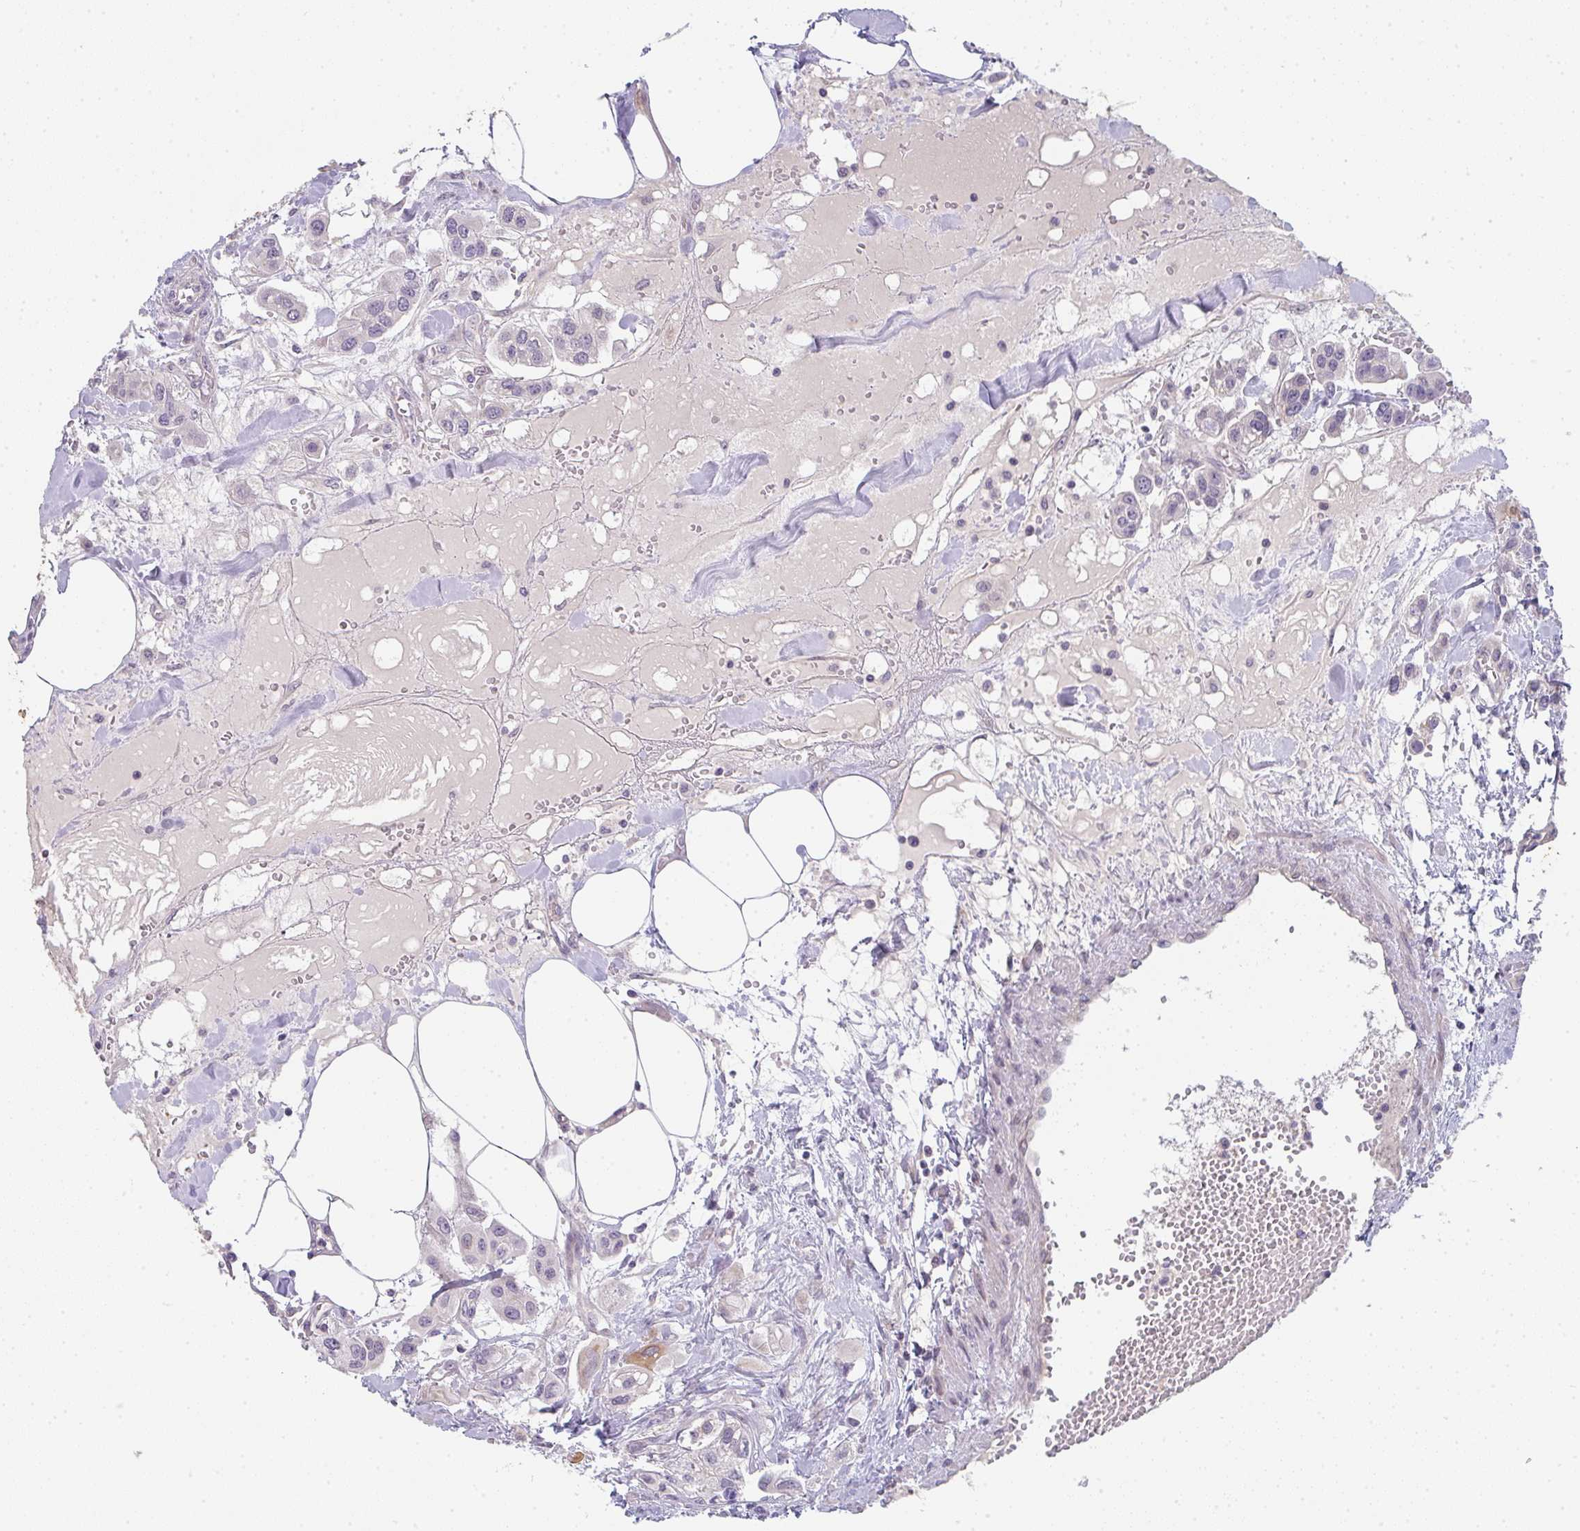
{"staining": {"intensity": "negative", "quantity": "none", "location": "none"}, "tissue": "urothelial cancer", "cell_type": "Tumor cells", "image_type": "cancer", "snomed": [{"axis": "morphology", "description": "Urothelial carcinoma, High grade"}, {"axis": "topography", "description": "Urinary bladder"}], "caption": "High magnification brightfield microscopy of high-grade urothelial carcinoma stained with DAB (brown) and counterstained with hematoxylin (blue): tumor cells show no significant expression. Nuclei are stained in blue.", "gene": "TNFRSF10A", "patient": {"sex": "male", "age": 67}}